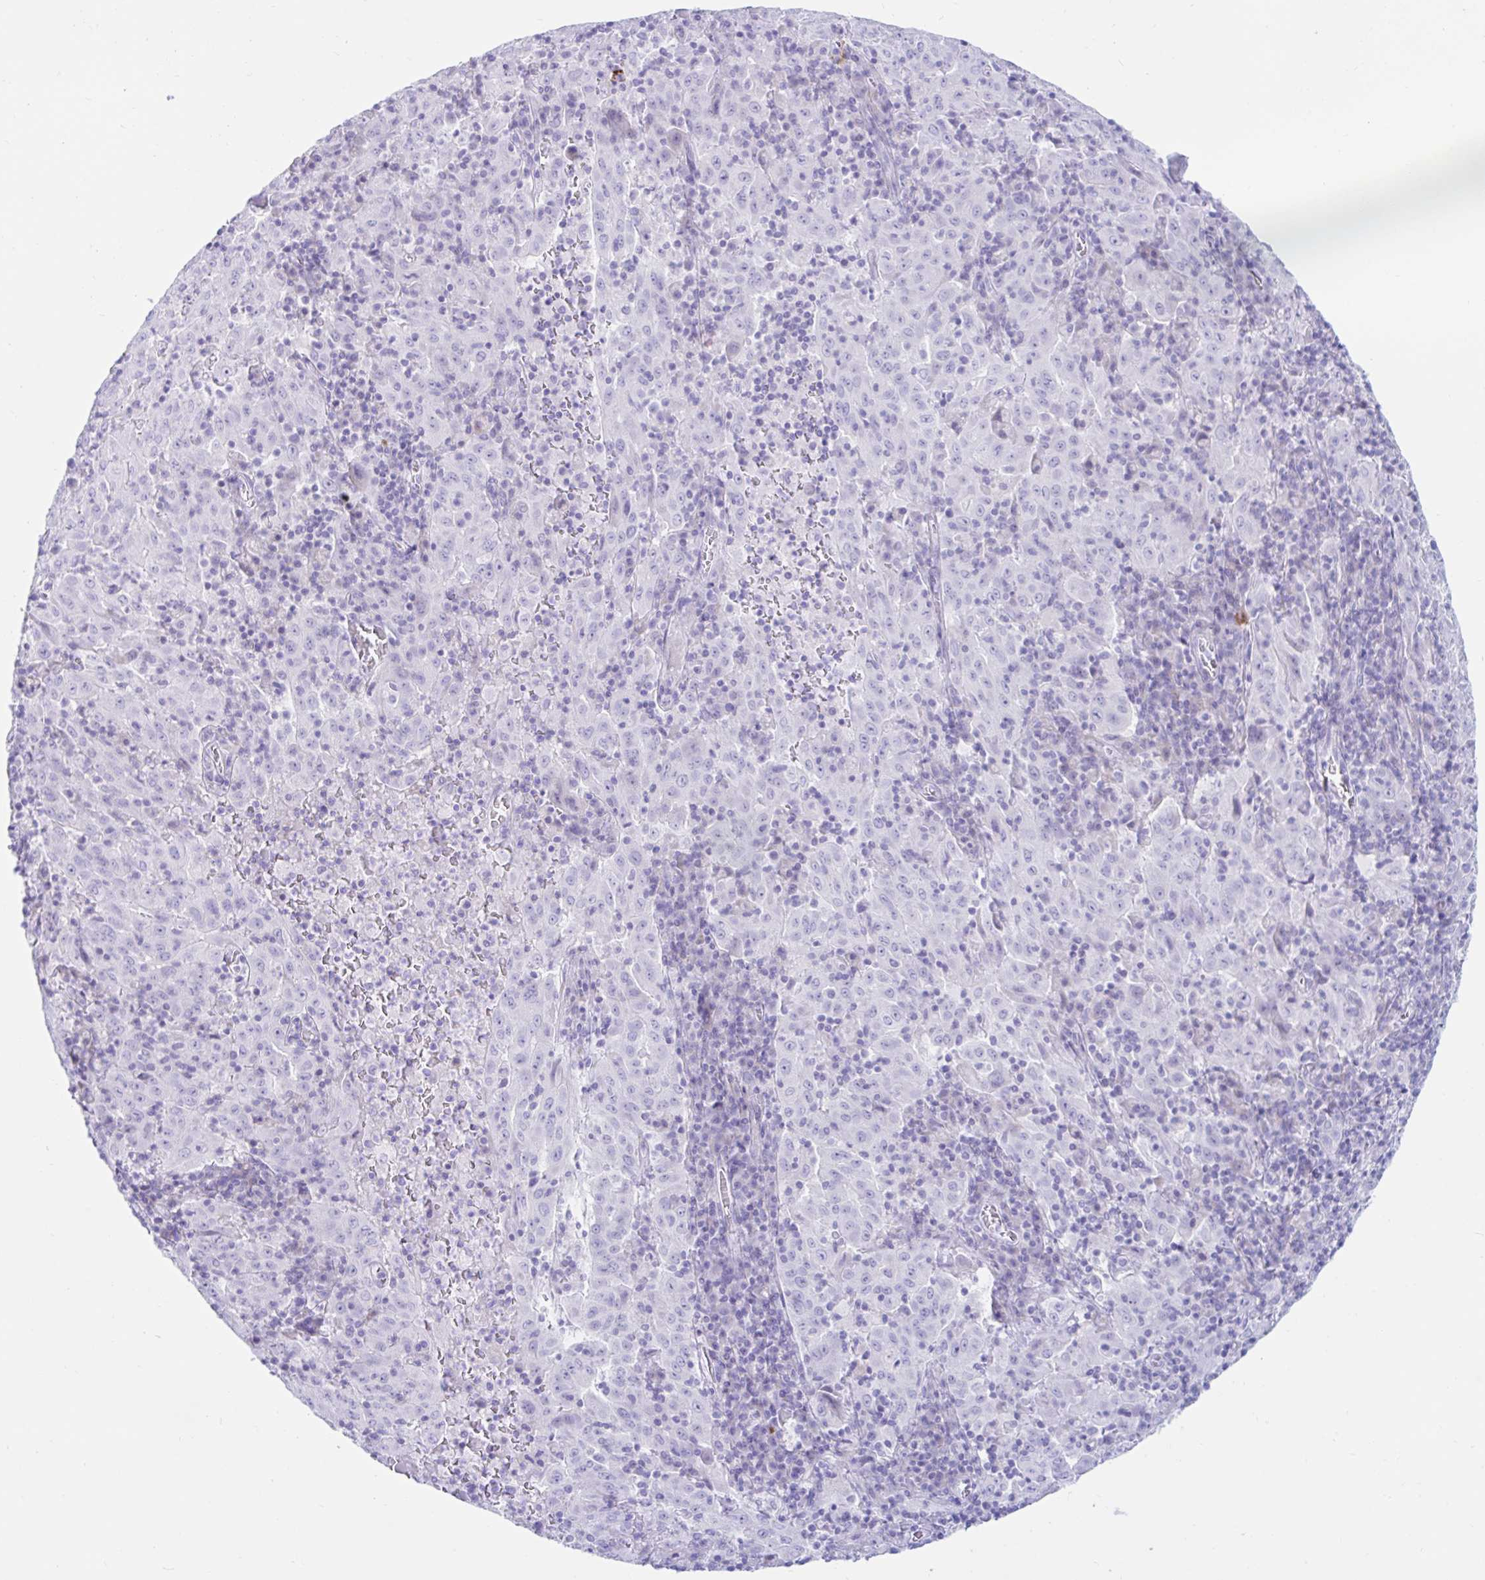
{"staining": {"intensity": "negative", "quantity": "none", "location": "none"}, "tissue": "pancreatic cancer", "cell_type": "Tumor cells", "image_type": "cancer", "snomed": [{"axis": "morphology", "description": "Adenocarcinoma, NOS"}, {"axis": "topography", "description": "Pancreas"}], "caption": "Tumor cells show no significant expression in pancreatic adenocarcinoma. (Stains: DAB IHC with hematoxylin counter stain, Microscopy: brightfield microscopy at high magnification).", "gene": "BEST1", "patient": {"sex": "male", "age": 63}}